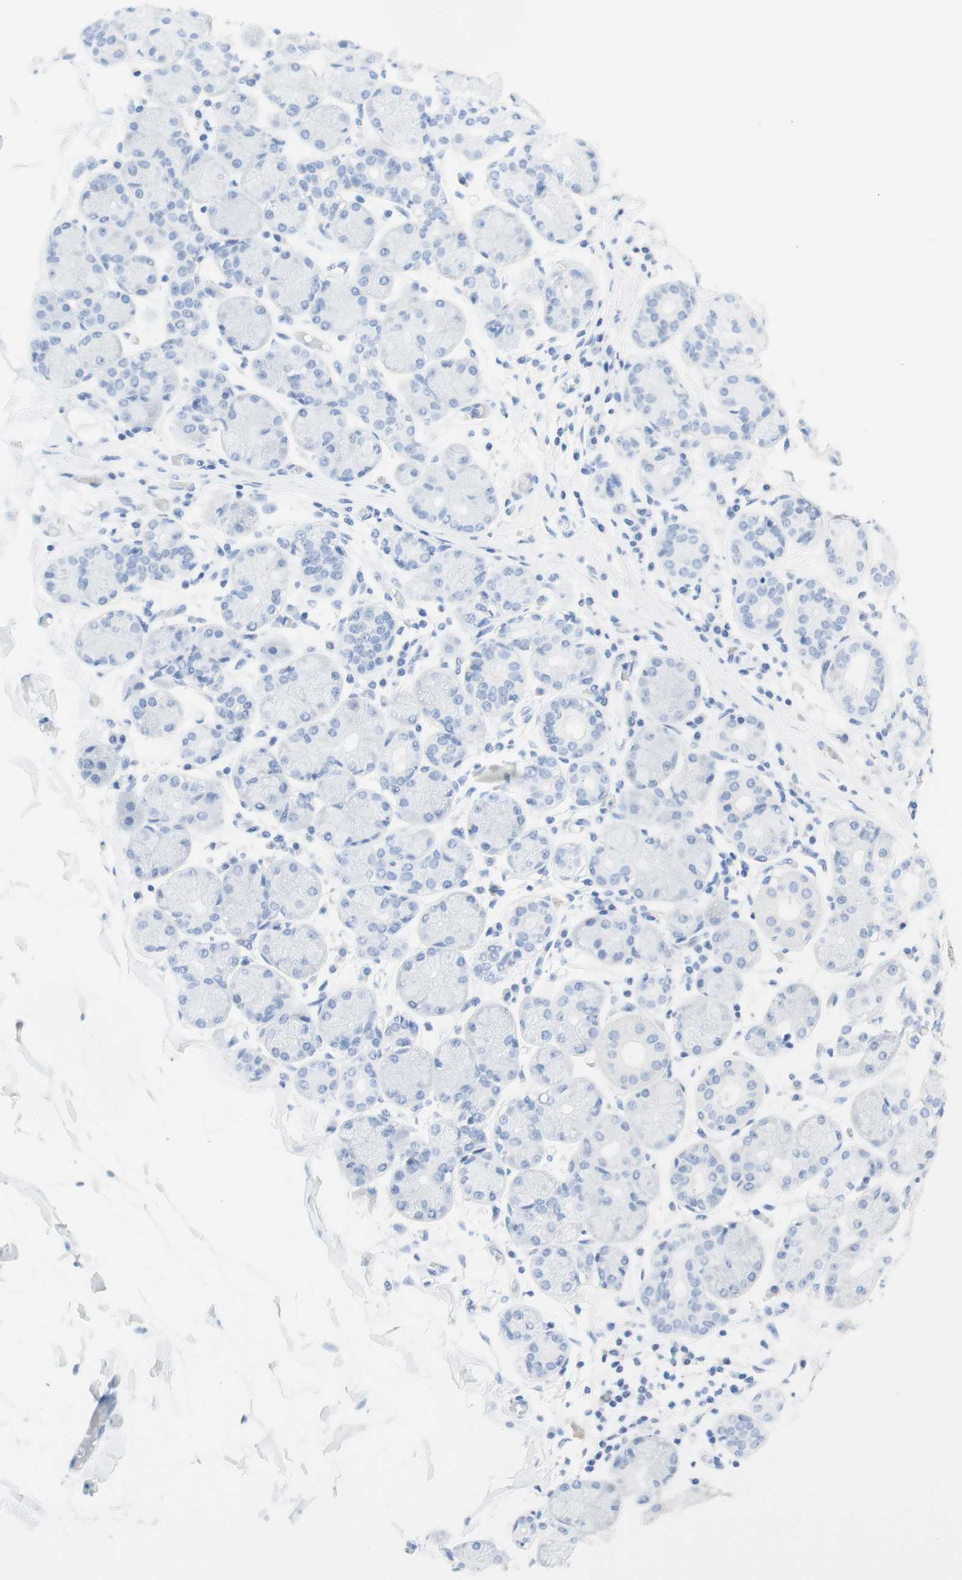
{"staining": {"intensity": "negative", "quantity": "none", "location": "none"}, "tissue": "salivary gland", "cell_type": "Glandular cells", "image_type": "normal", "snomed": [{"axis": "morphology", "description": "Normal tissue, NOS"}, {"axis": "topography", "description": "Salivary gland"}], "caption": "High power microscopy photomicrograph of an immunohistochemistry photomicrograph of normal salivary gland, revealing no significant positivity in glandular cells. (DAB IHC visualized using brightfield microscopy, high magnification).", "gene": "TPO", "patient": {"sex": "female", "age": 24}}